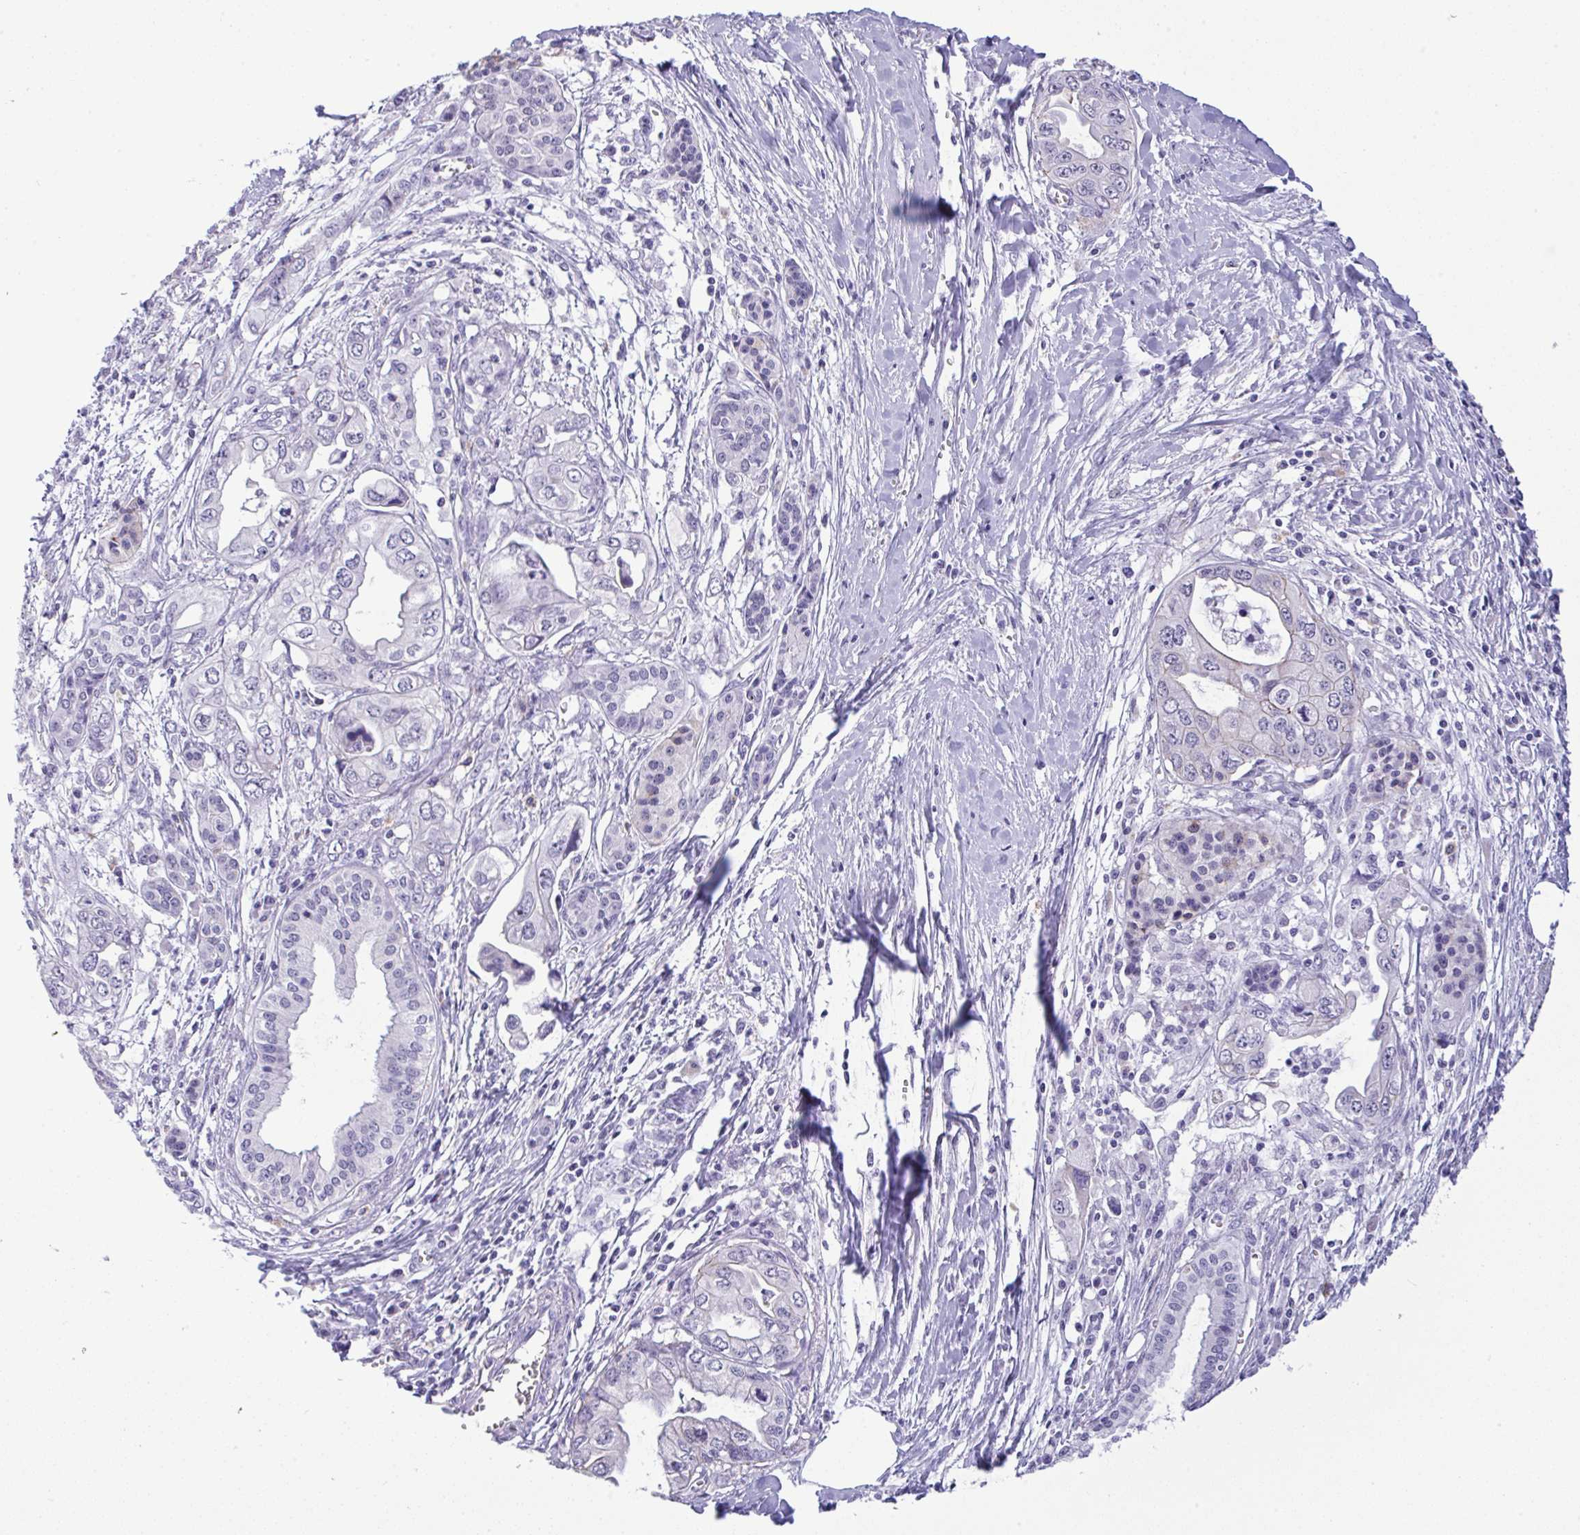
{"staining": {"intensity": "negative", "quantity": "none", "location": "none"}, "tissue": "pancreatic cancer", "cell_type": "Tumor cells", "image_type": "cancer", "snomed": [{"axis": "morphology", "description": "Adenocarcinoma, NOS"}, {"axis": "topography", "description": "Pancreas"}], "caption": "A photomicrograph of pancreatic adenocarcinoma stained for a protein shows no brown staining in tumor cells. (DAB immunohistochemistry, high magnification).", "gene": "YBX2", "patient": {"sex": "male", "age": 68}}